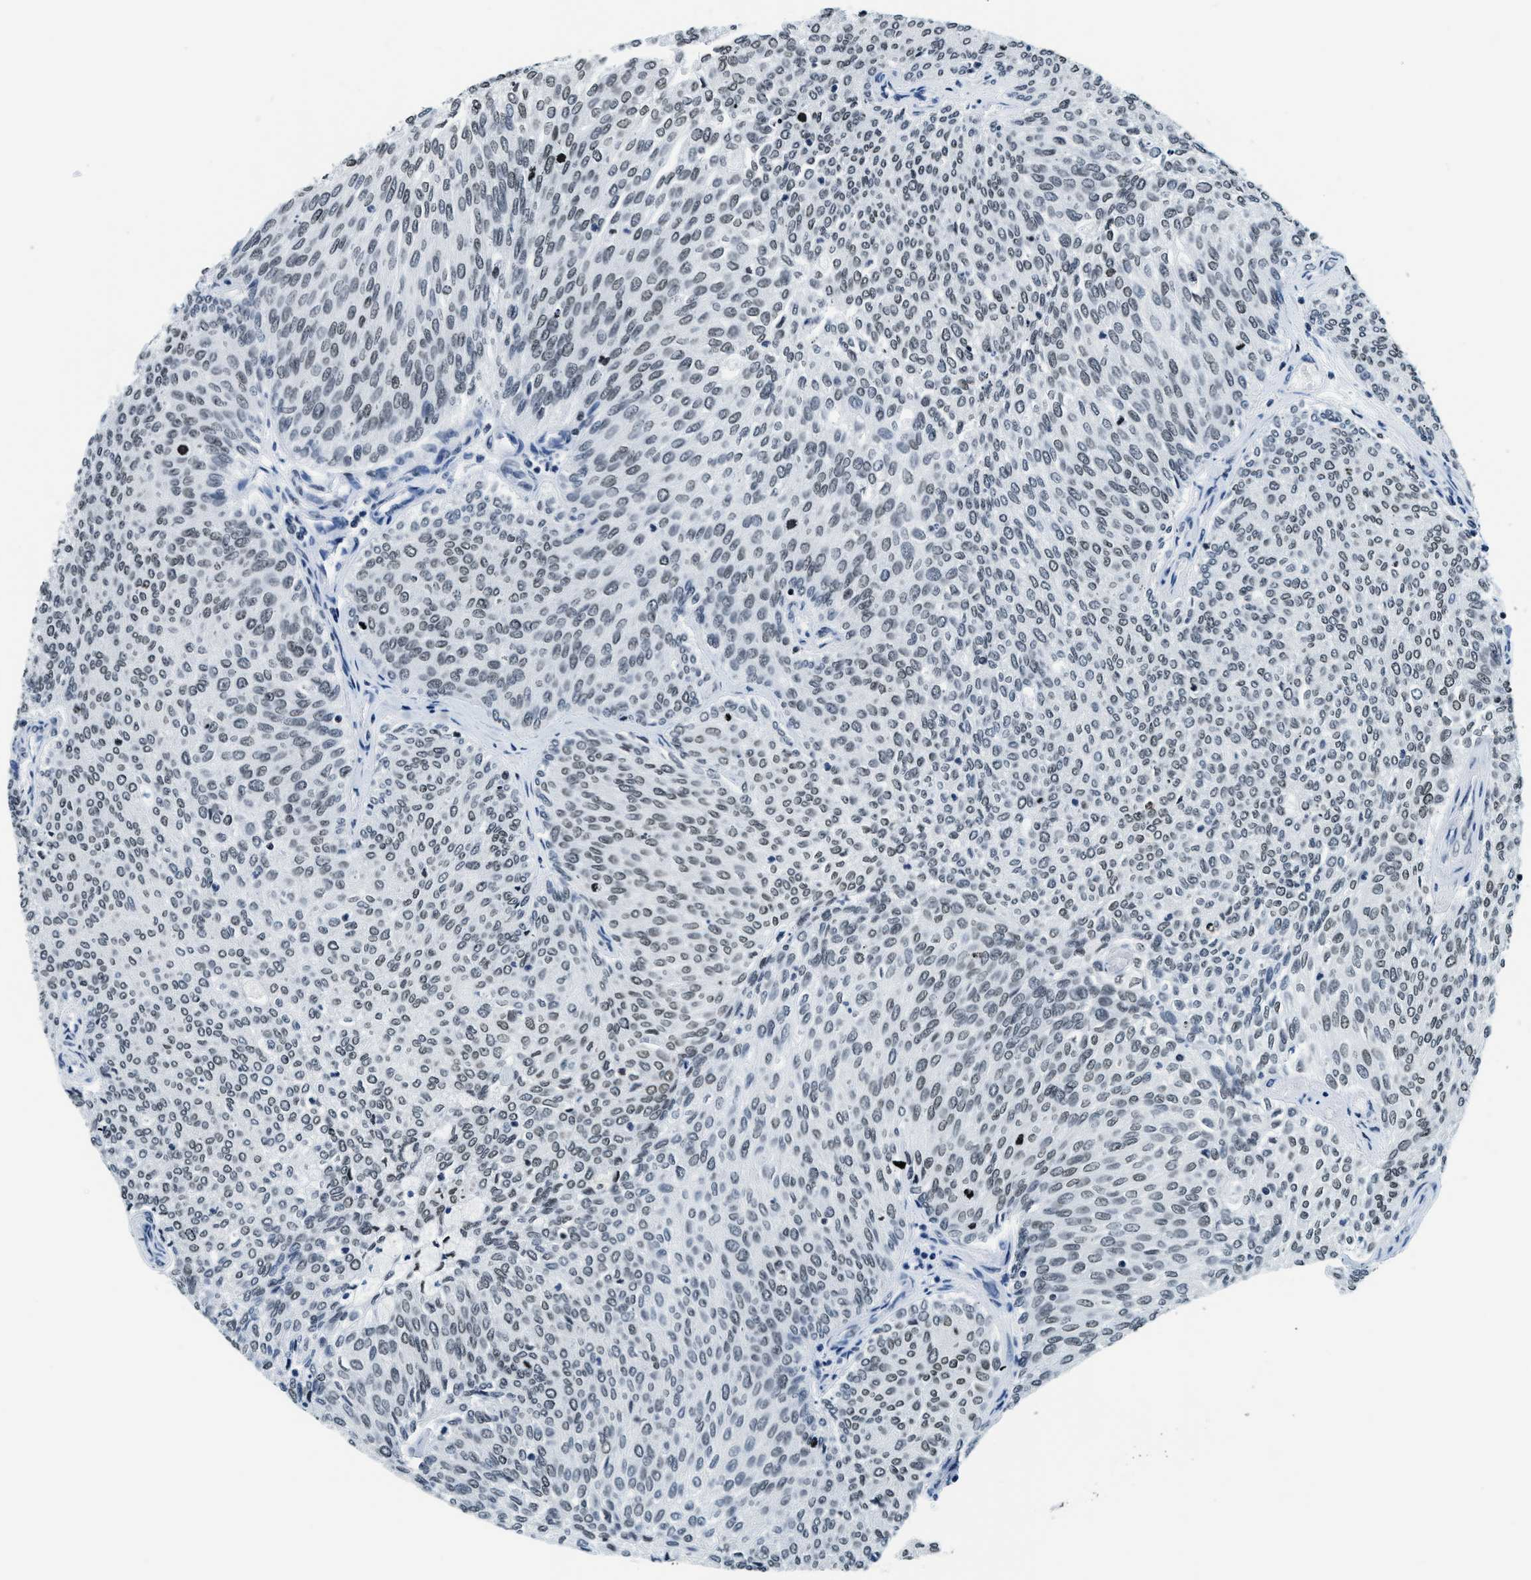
{"staining": {"intensity": "weak", "quantity": ">75%", "location": "nuclear"}, "tissue": "urothelial cancer", "cell_type": "Tumor cells", "image_type": "cancer", "snomed": [{"axis": "morphology", "description": "Urothelial carcinoma, Low grade"}, {"axis": "topography", "description": "Urinary bladder"}], "caption": "Low-grade urothelial carcinoma was stained to show a protein in brown. There is low levels of weak nuclear positivity in approximately >75% of tumor cells.", "gene": "TOP1", "patient": {"sex": "female", "age": 79}}